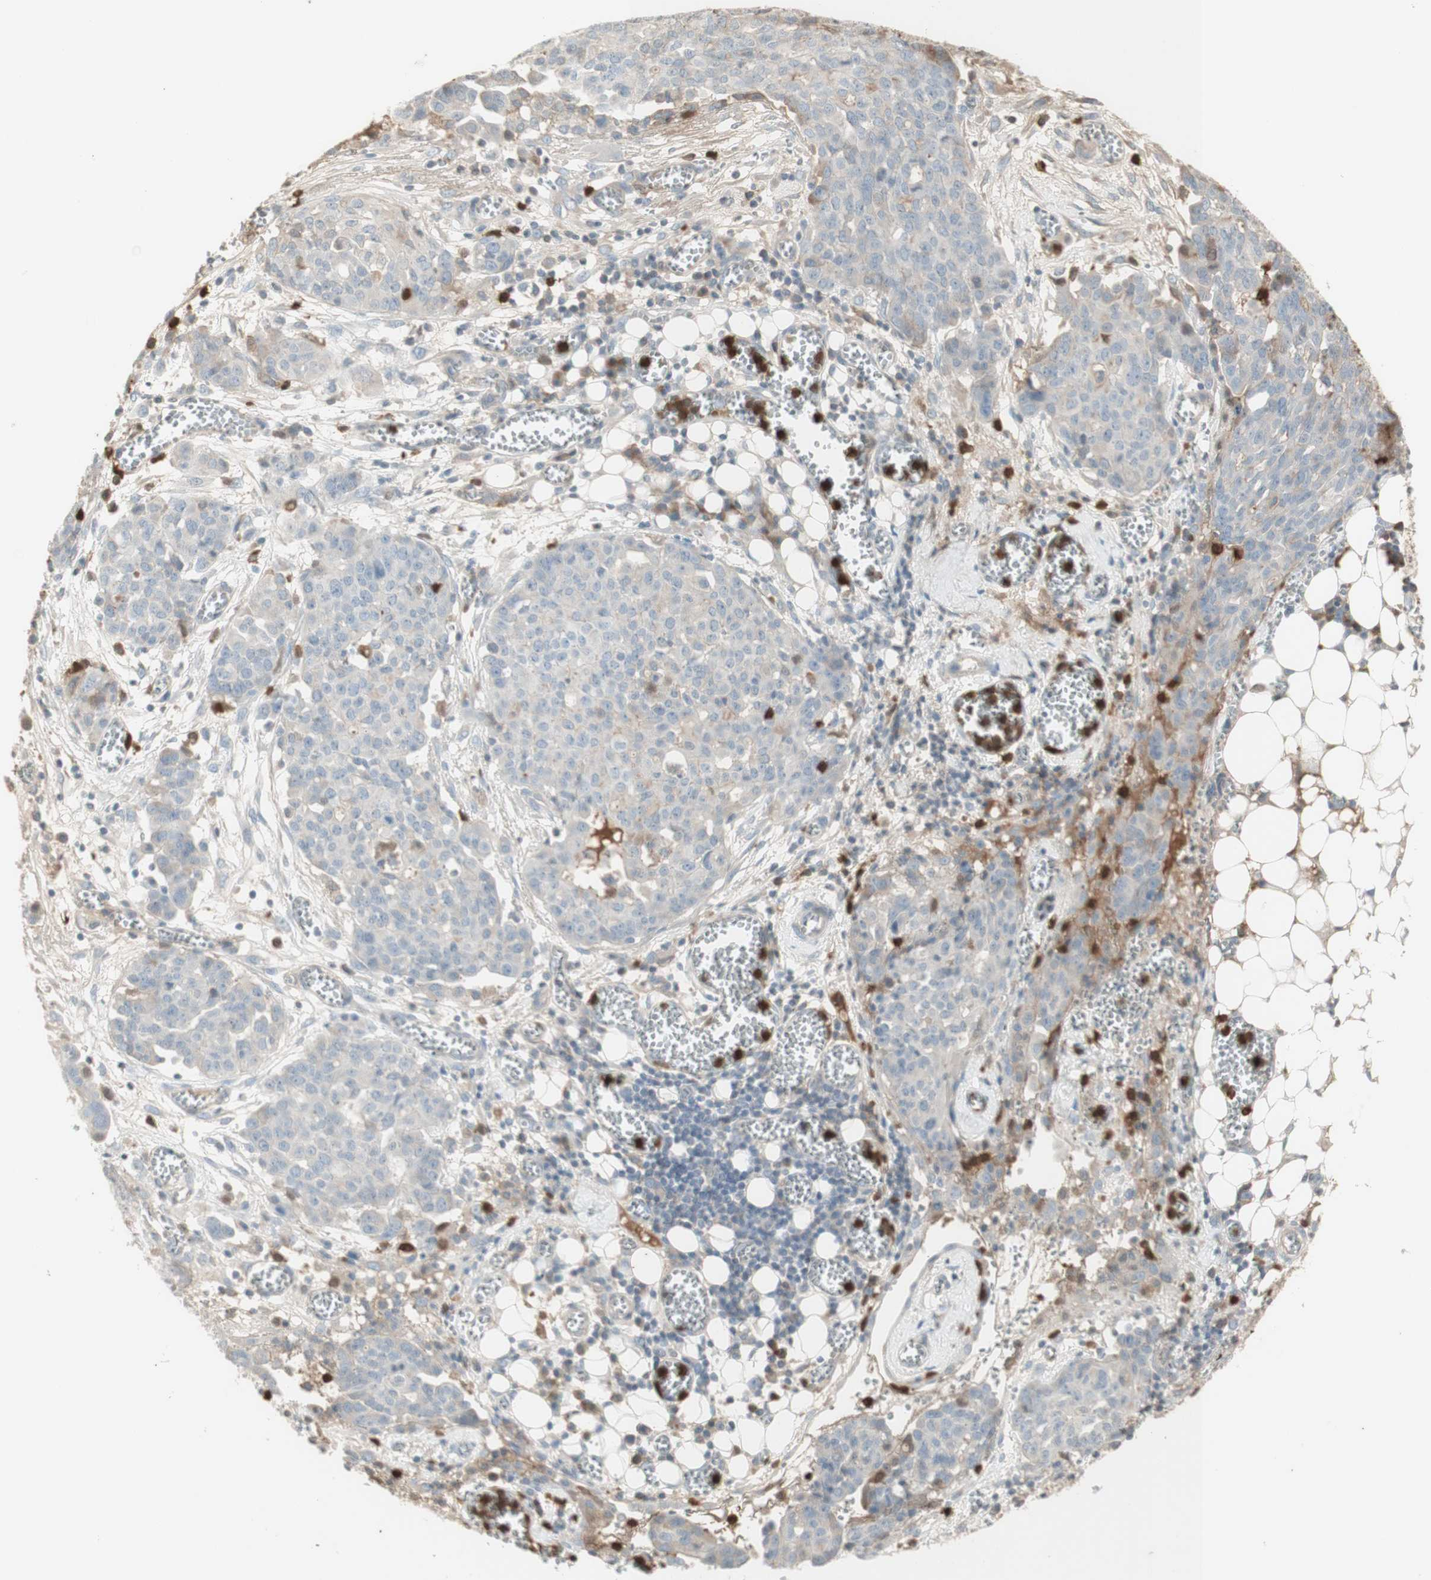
{"staining": {"intensity": "negative", "quantity": "none", "location": "none"}, "tissue": "ovarian cancer", "cell_type": "Tumor cells", "image_type": "cancer", "snomed": [{"axis": "morphology", "description": "Cystadenocarcinoma, serous, NOS"}, {"axis": "topography", "description": "Soft tissue"}, {"axis": "topography", "description": "Ovary"}], "caption": "This is an IHC image of serous cystadenocarcinoma (ovarian). There is no expression in tumor cells.", "gene": "NID1", "patient": {"sex": "female", "age": 57}}